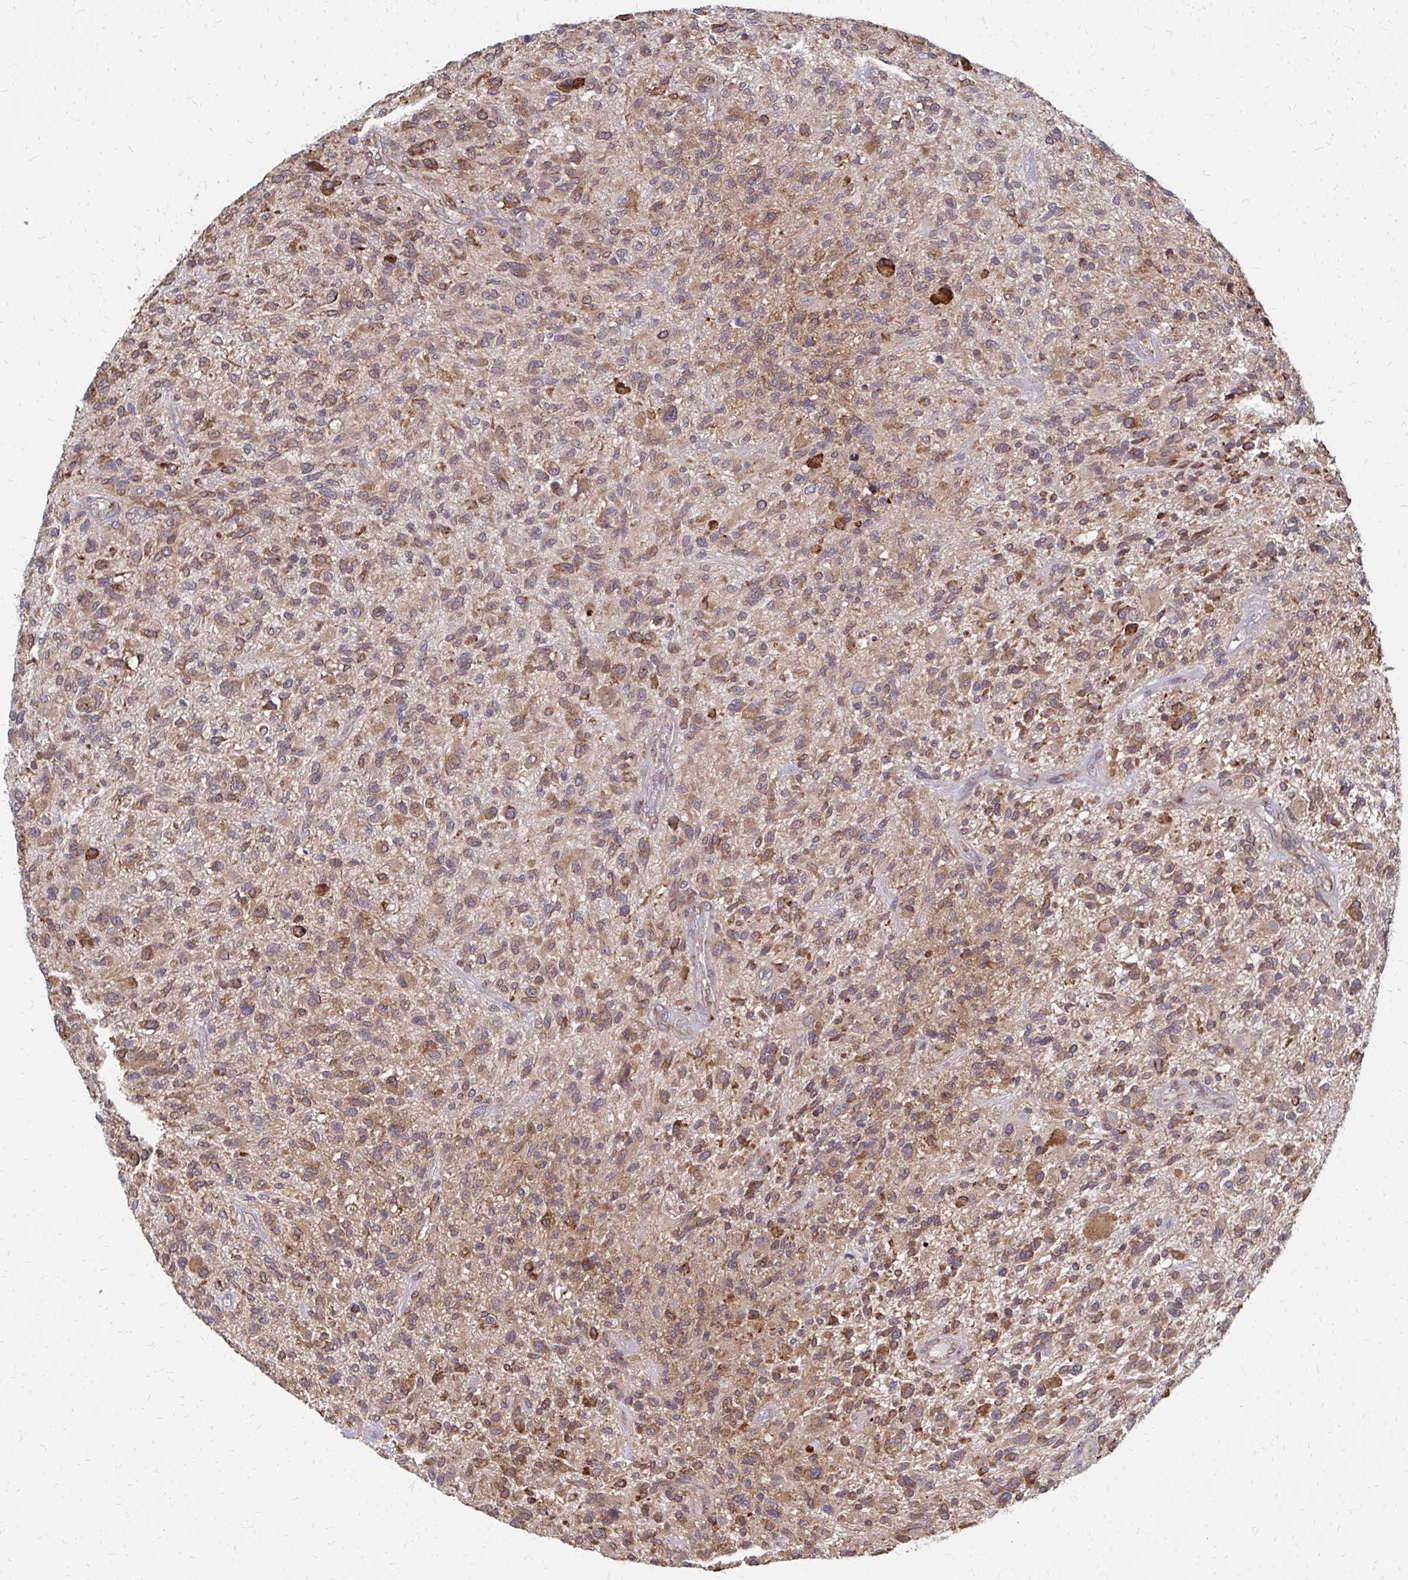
{"staining": {"intensity": "moderate", "quantity": "25%-75%", "location": "cytoplasmic/membranous"}, "tissue": "glioma", "cell_type": "Tumor cells", "image_type": "cancer", "snomed": [{"axis": "morphology", "description": "Glioma, malignant, High grade"}, {"axis": "topography", "description": "Brain"}], "caption": "Approximately 25%-75% of tumor cells in human glioma demonstrate moderate cytoplasmic/membranous protein expression as visualized by brown immunohistochemical staining.", "gene": "PPP1R13L", "patient": {"sex": "male", "age": 47}}